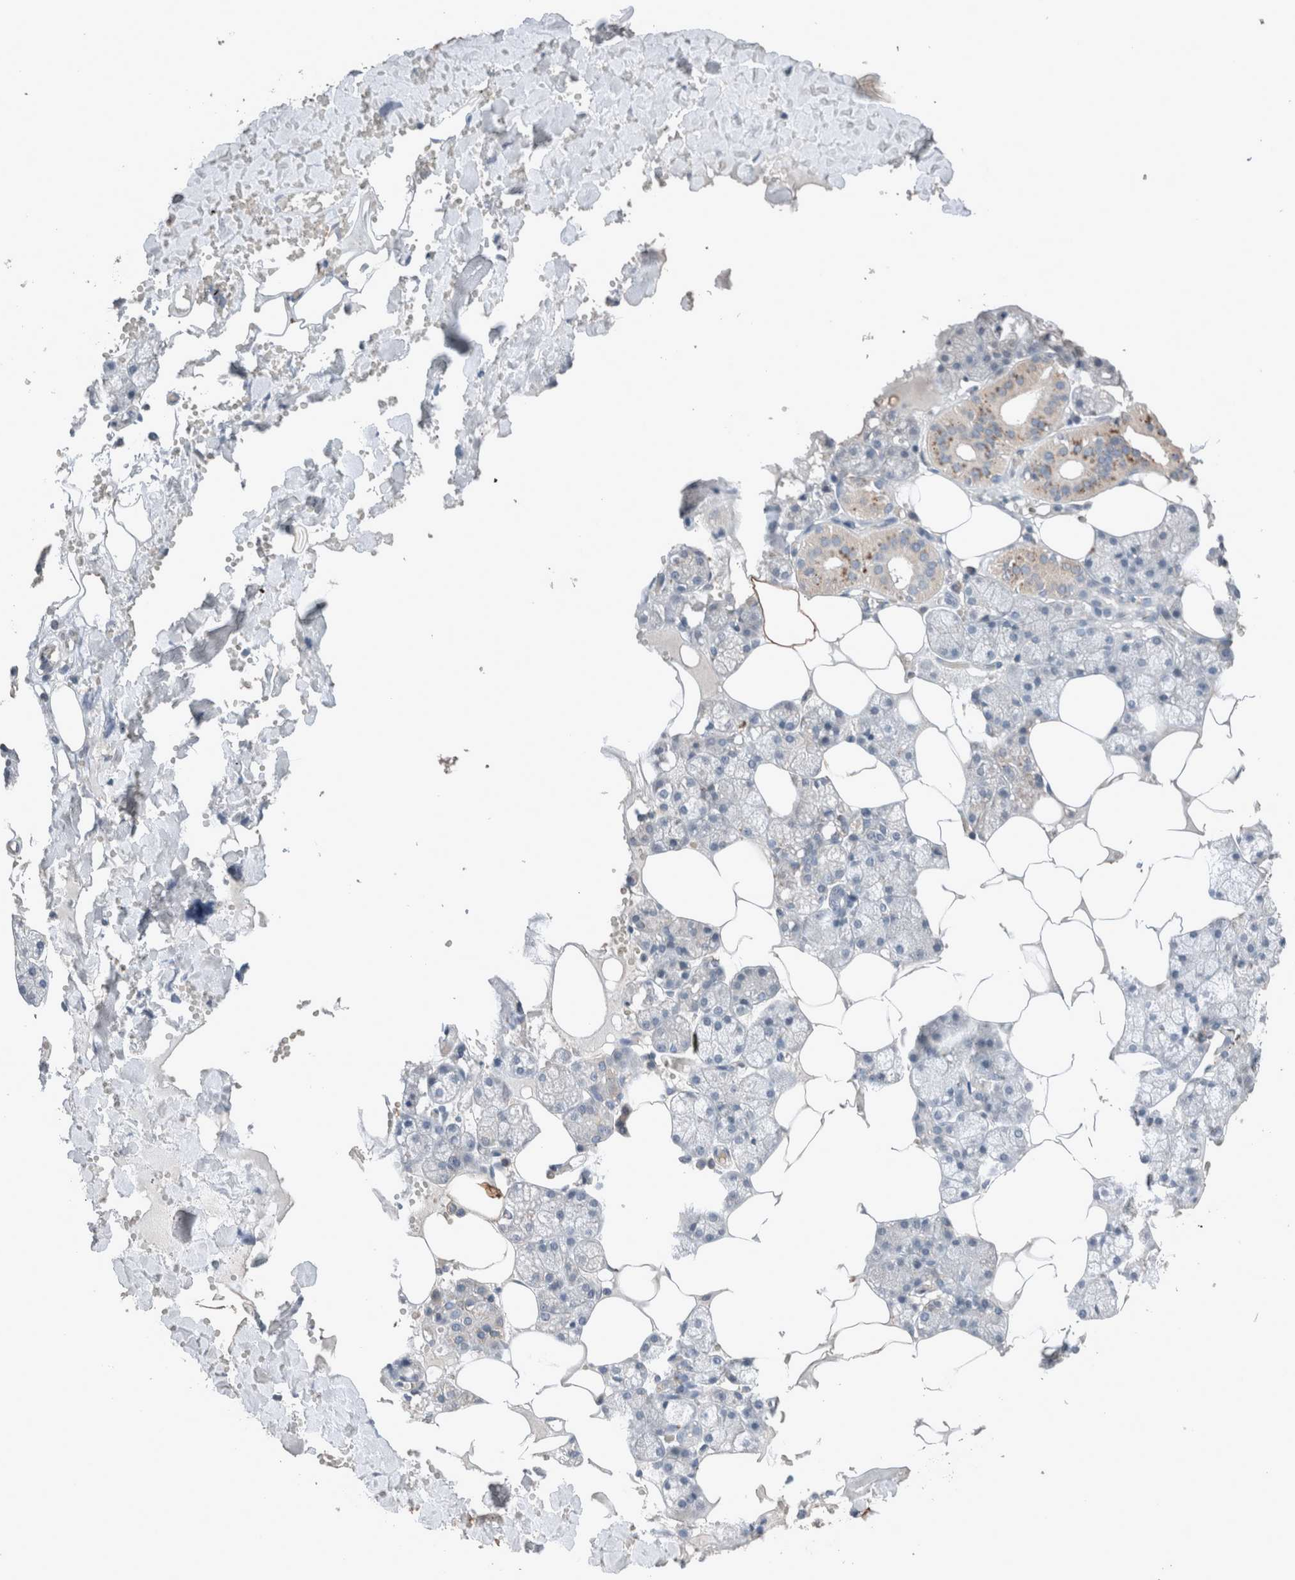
{"staining": {"intensity": "moderate", "quantity": "<25%", "location": "cytoplasmic/membranous"}, "tissue": "salivary gland", "cell_type": "Glandular cells", "image_type": "normal", "snomed": [{"axis": "morphology", "description": "Normal tissue, NOS"}, {"axis": "topography", "description": "Salivary gland"}], "caption": "Immunohistochemical staining of normal salivary gland demonstrates <25% levels of moderate cytoplasmic/membranous protein expression in approximately <25% of glandular cells.", "gene": "UGCG", "patient": {"sex": "male", "age": 62}}